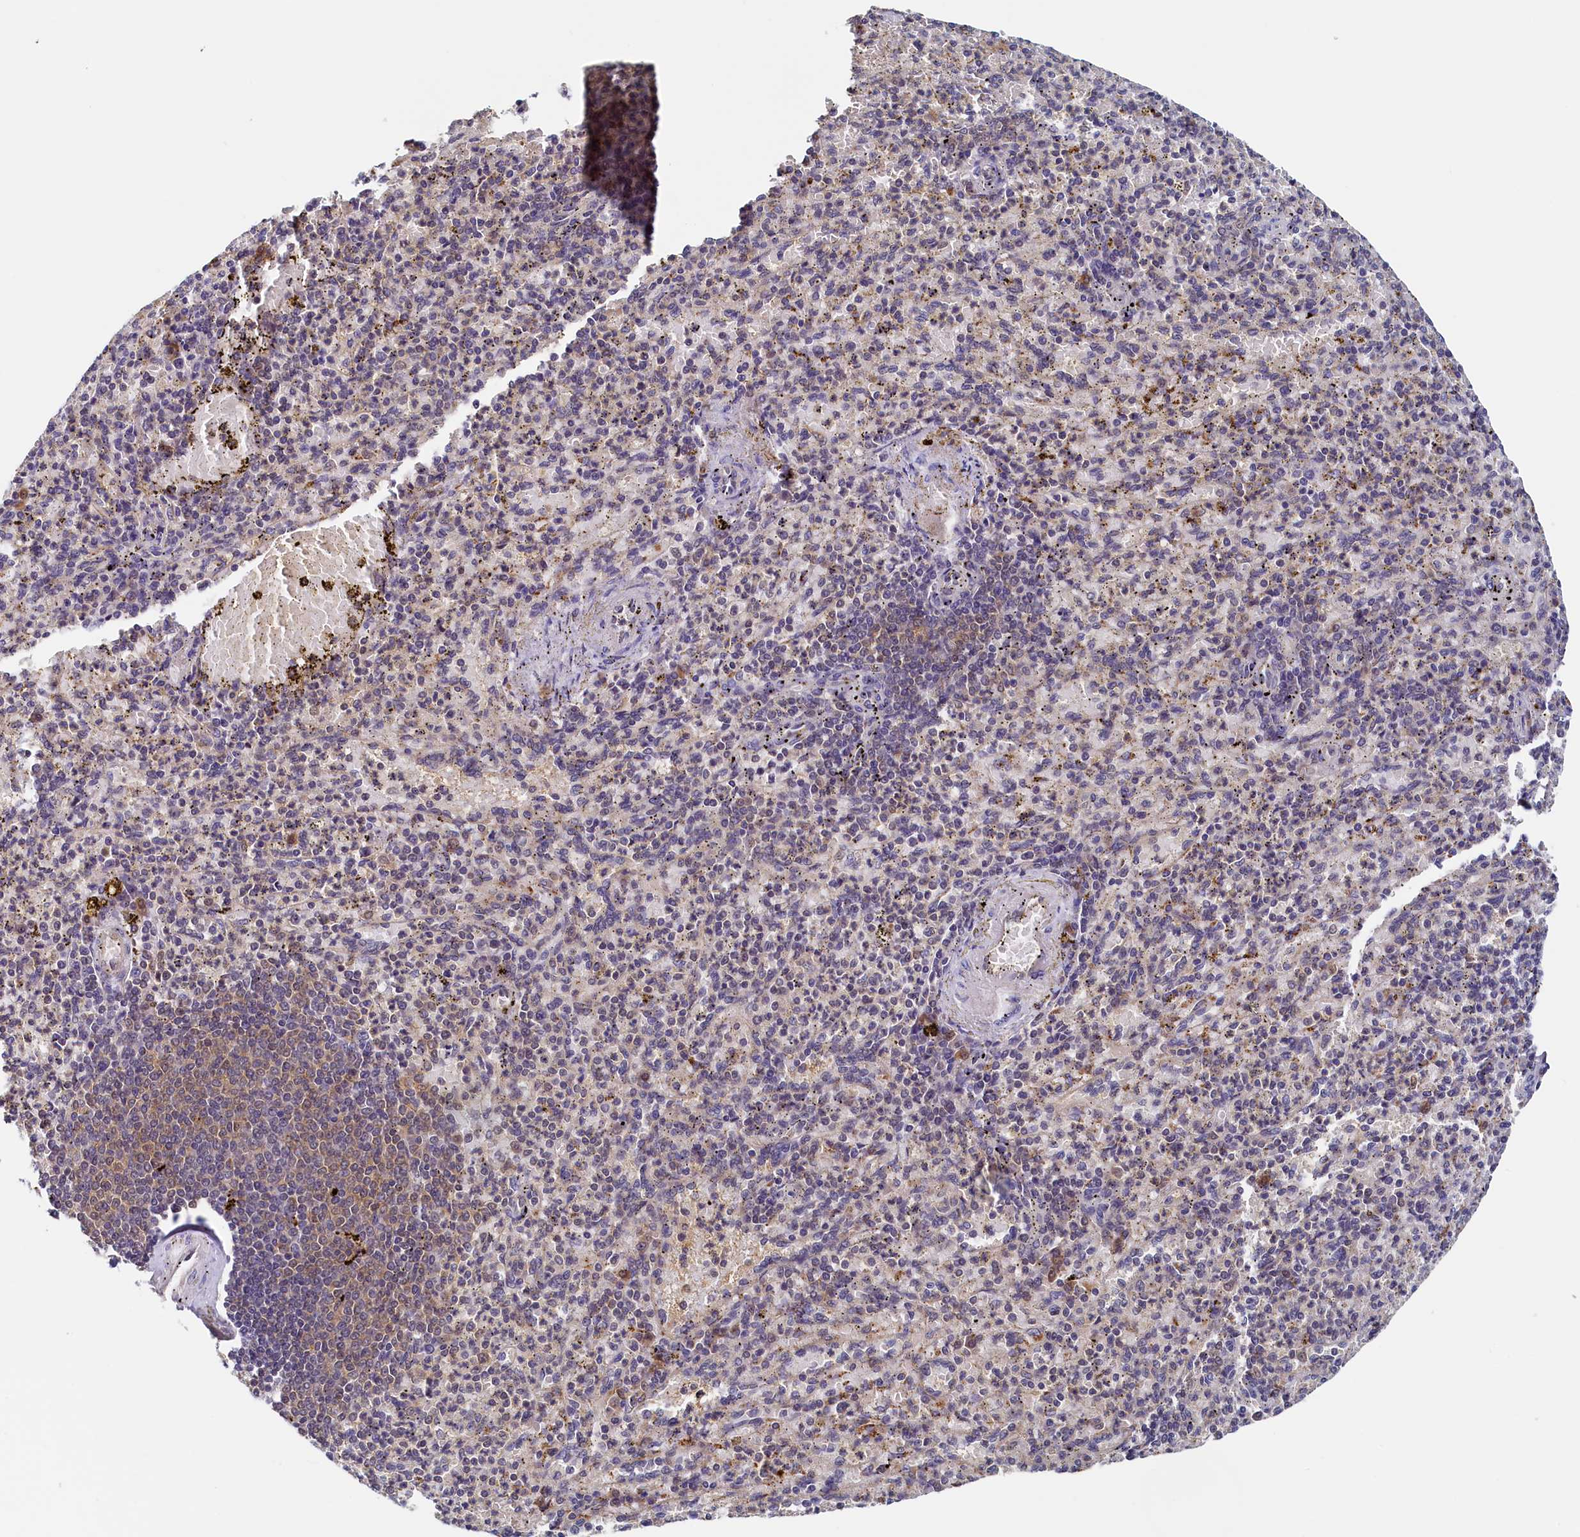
{"staining": {"intensity": "negative", "quantity": "none", "location": "none"}, "tissue": "spleen", "cell_type": "Cells in red pulp", "image_type": "normal", "snomed": [{"axis": "morphology", "description": "Normal tissue, NOS"}, {"axis": "topography", "description": "Spleen"}], "caption": "IHC photomicrograph of benign spleen: human spleen stained with DAB displays no significant protein positivity in cells in red pulp.", "gene": "PAAF1", "patient": {"sex": "female", "age": 74}}